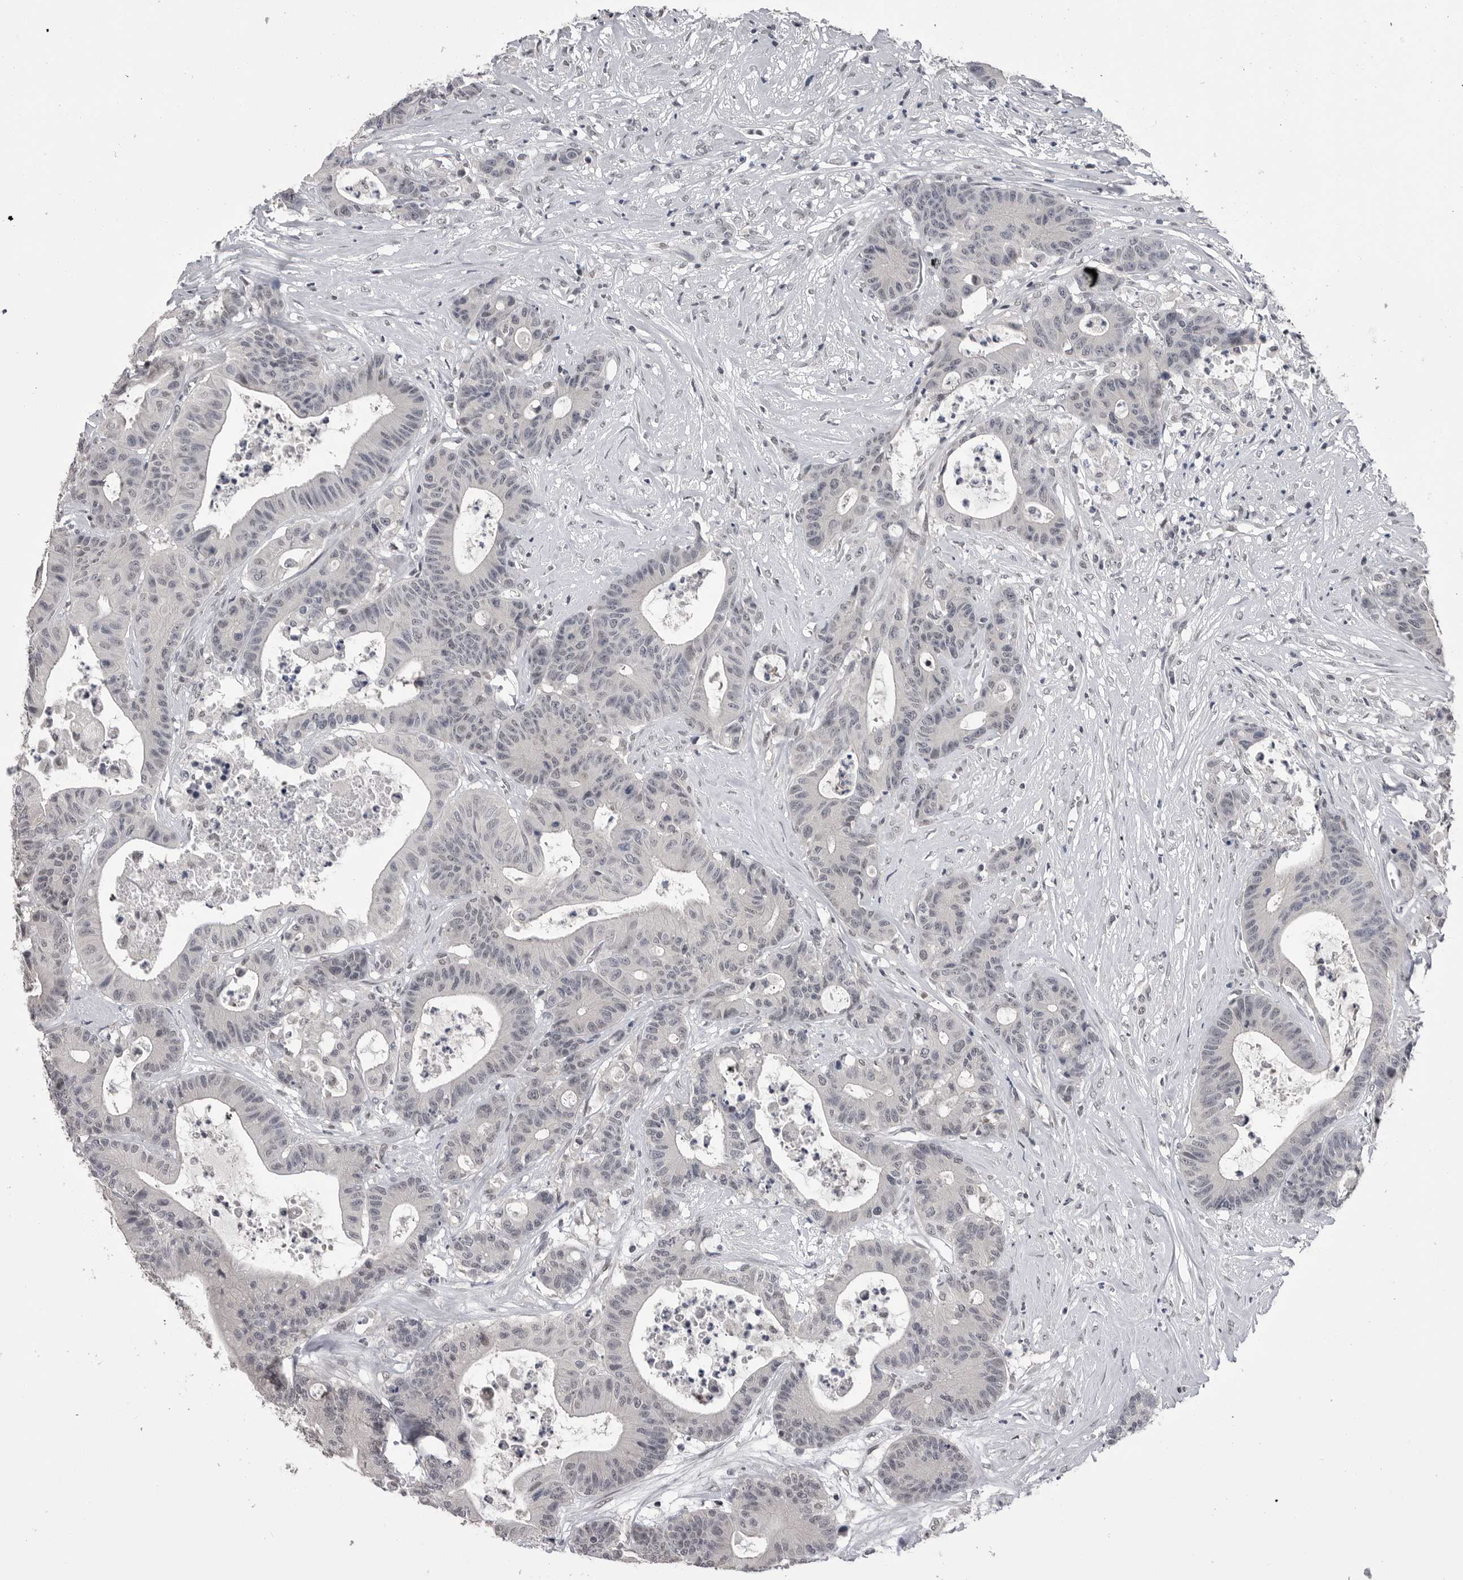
{"staining": {"intensity": "negative", "quantity": "none", "location": "none"}, "tissue": "colorectal cancer", "cell_type": "Tumor cells", "image_type": "cancer", "snomed": [{"axis": "morphology", "description": "Adenocarcinoma, NOS"}, {"axis": "topography", "description": "Colon"}], "caption": "A histopathology image of colorectal cancer stained for a protein reveals no brown staining in tumor cells.", "gene": "DLG2", "patient": {"sex": "female", "age": 84}}